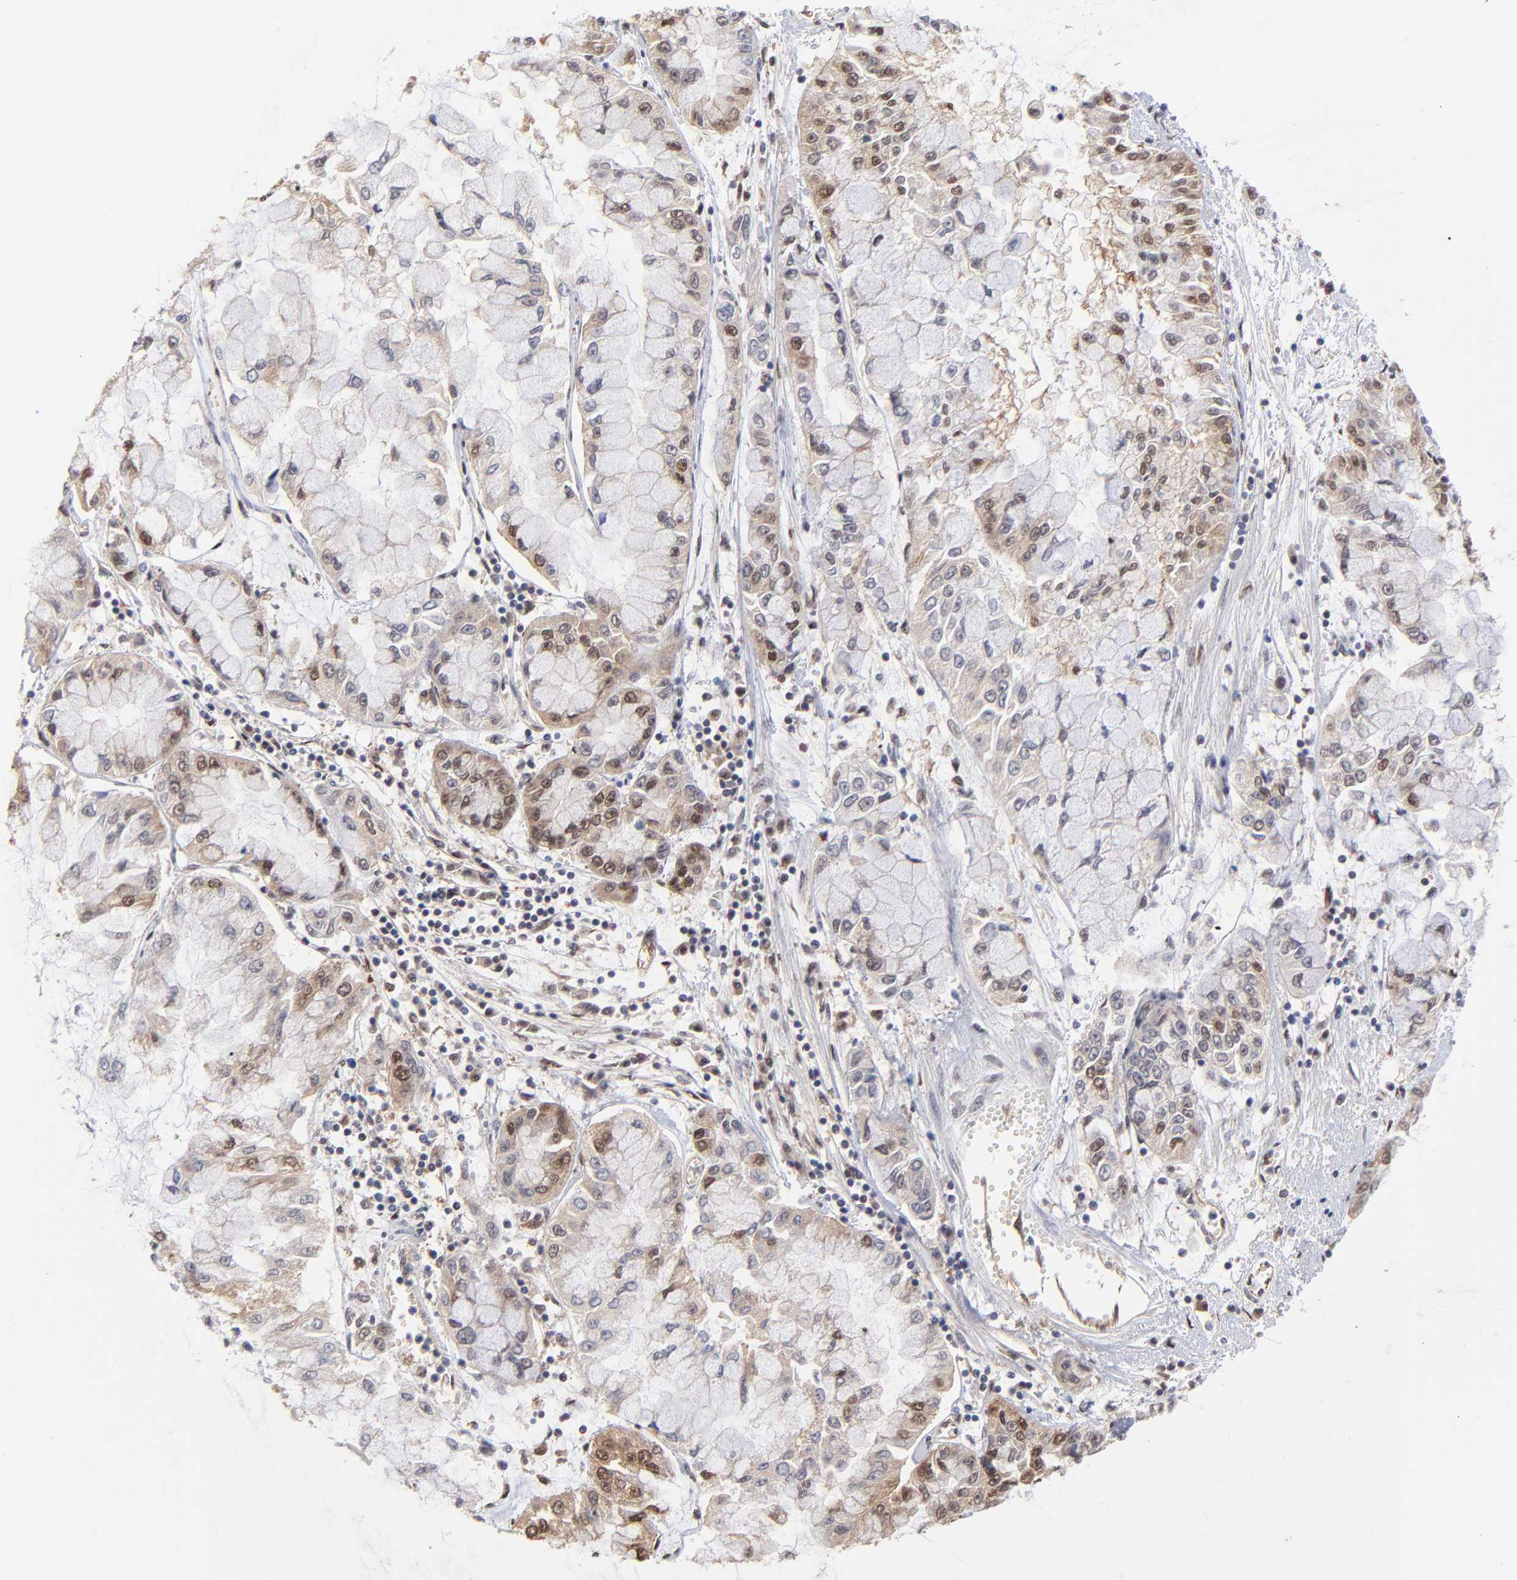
{"staining": {"intensity": "weak", "quantity": "<25%", "location": "nuclear"}, "tissue": "liver cancer", "cell_type": "Tumor cells", "image_type": "cancer", "snomed": [{"axis": "morphology", "description": "Cholangiocarcinoma"}, {"axis": "topography", "description": "Liver"}], "caption": "Photomicrograph shows no significant protein staining in tumor cells of liver cancer. Nuclei are stained in blue.", "gene": "PSMC4", "patient": {"sex": "female", "age": 79}}